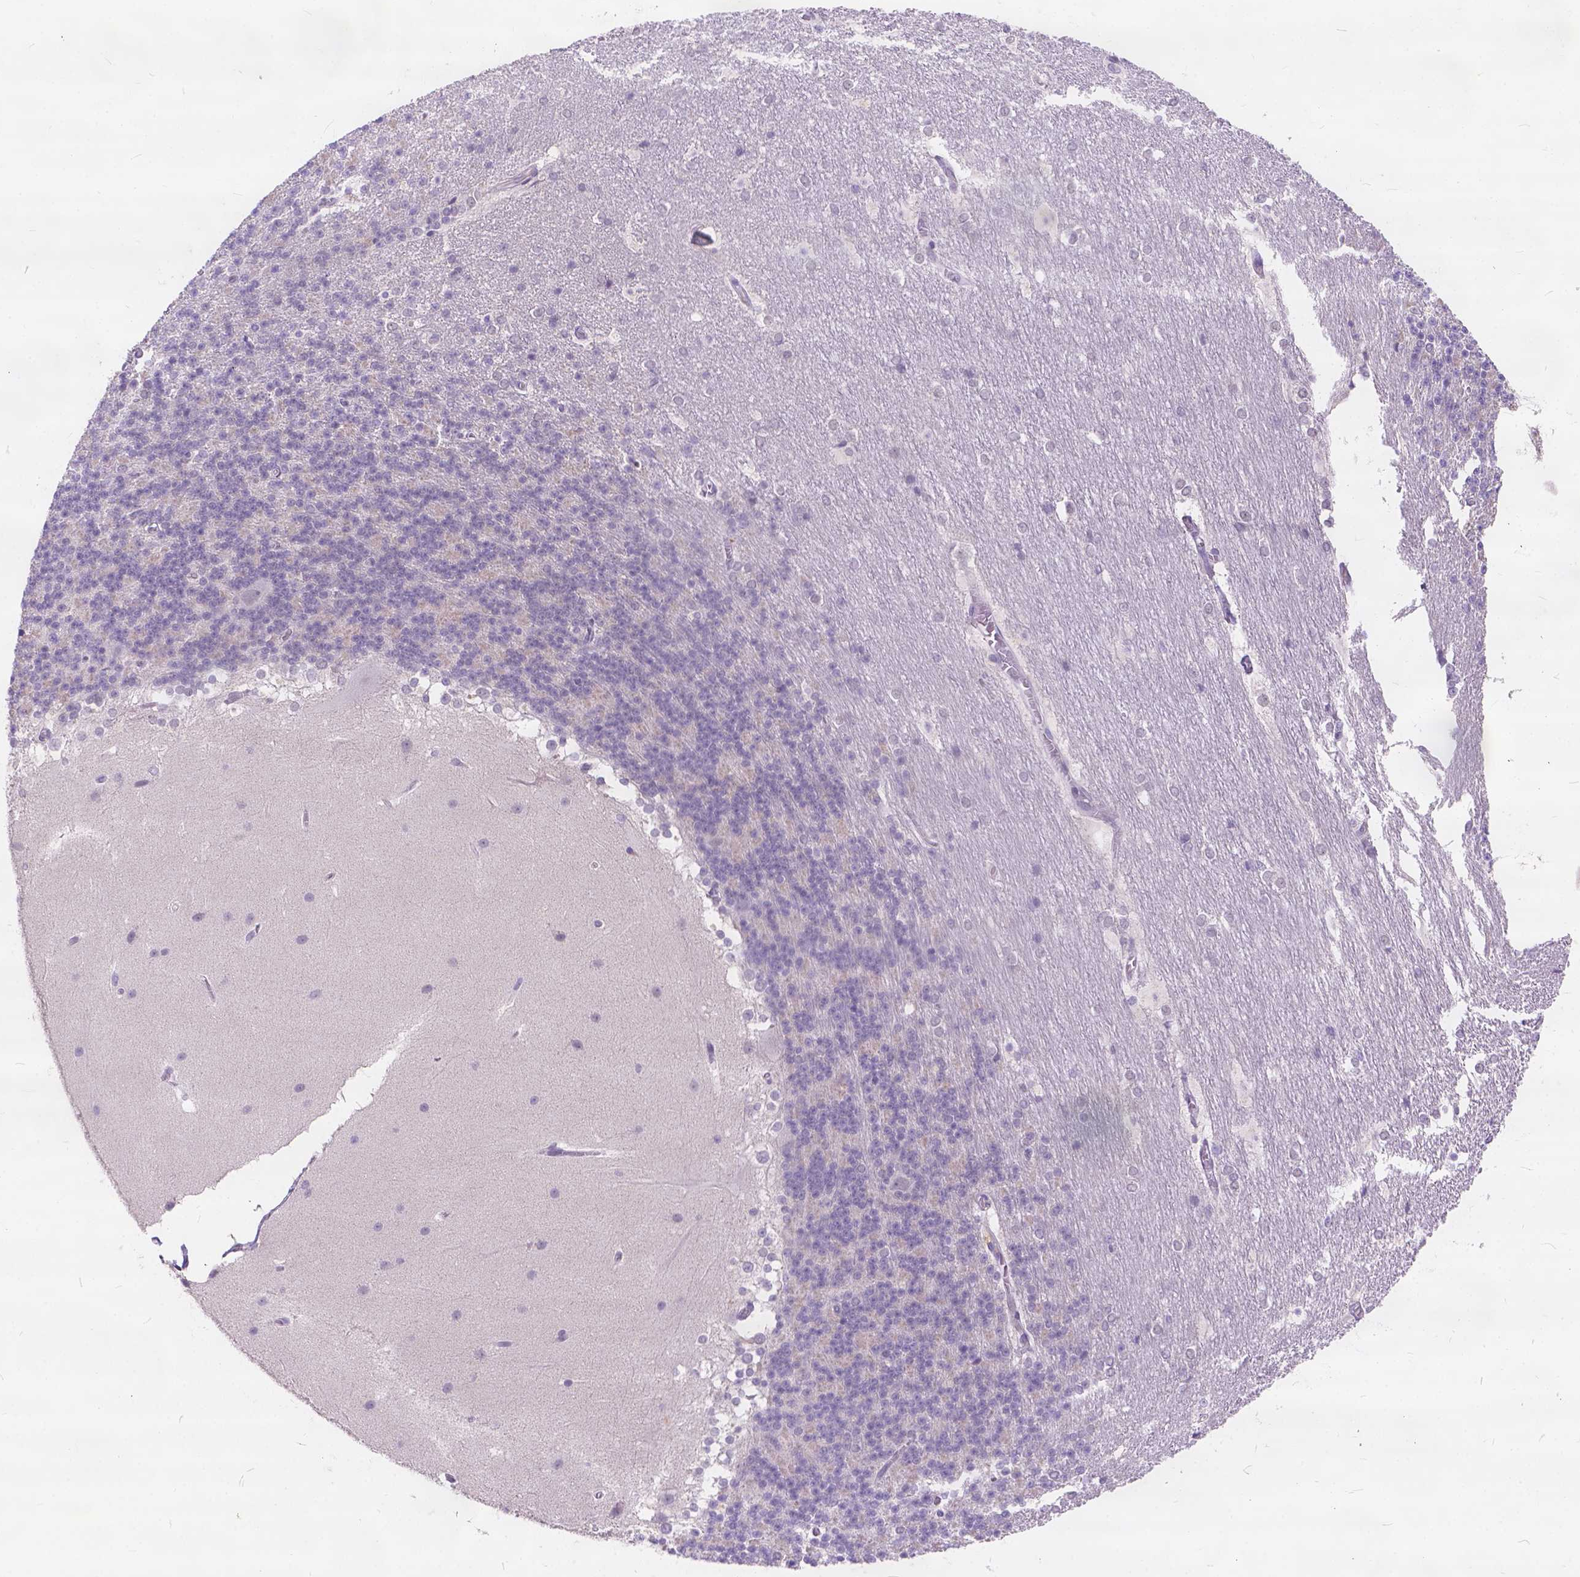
{"staining": {"intensity": "negative", "quantity": "none", "location": "none"}, "tissue": "cerebellum", "cell_type": "Cells in granular layer", "image_type": "normal", "snomed": [{"axis": "morphology", "description": "Normal tissue, NOS"}, {"axis": "topography", "description": "Cerebellum"}], "caption": "DAB (3,3'-diaminobenzidine) immunohistochemical staining of benign human cerebellum reveals no significant positivity in cells in granular layer.", "gene": "FAM53A", "patient": {"sex": "female", "age": 19}}